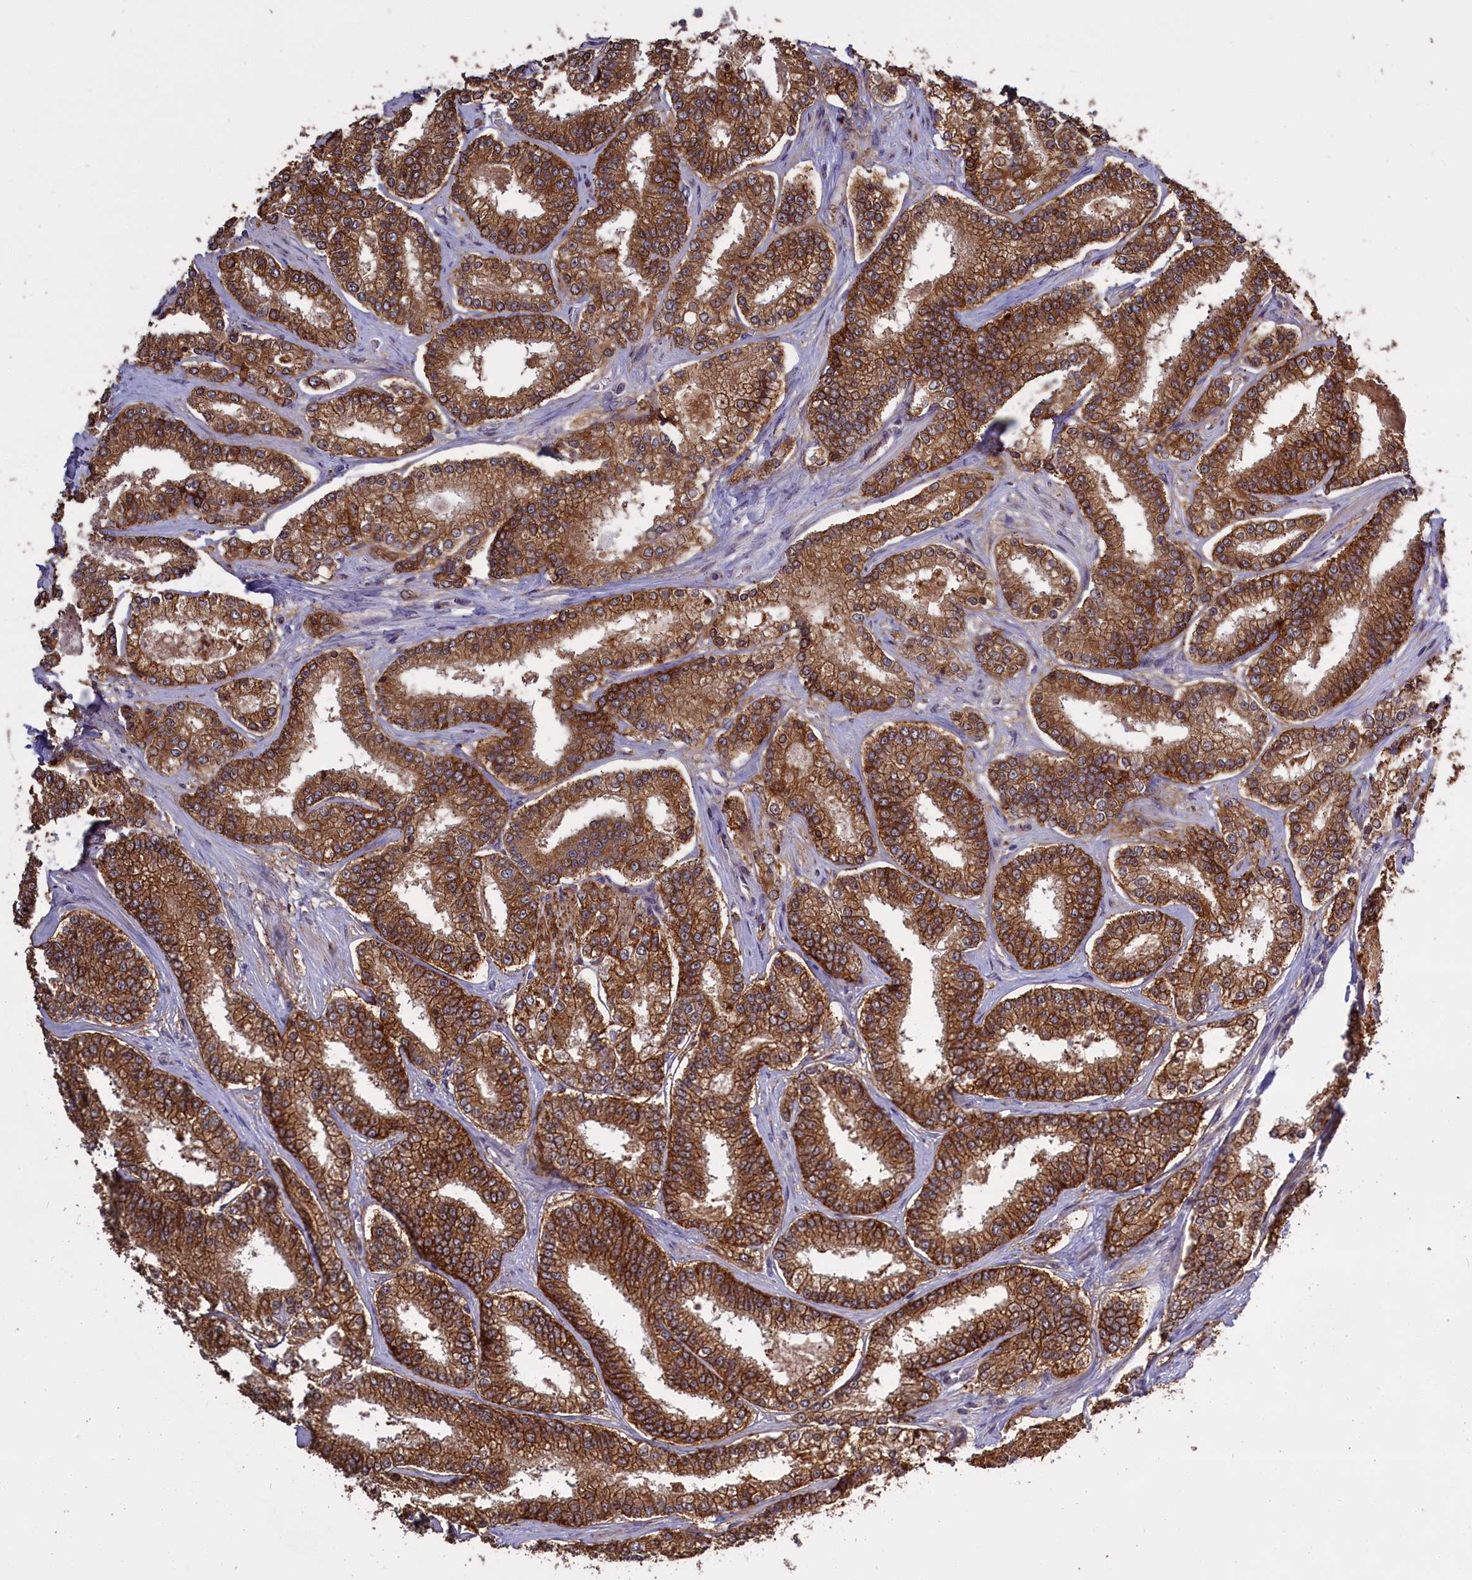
{"staining": {"intensity": "moderate", "quantity": ">75%", "location": "cytoplasmic/membranous"}, "tissue": "prostate cancer", "cell_type": "Tumor cells", "image_type": "cancer", "snomed": [{"axis": "morphology", "description": "Normal tissue, NOS"}, {"axis": "morphology", "description": "Adenocarcinoma, High grade"}, {"axis": "topography", "description": "Prostate"}], "caption": "The image displays a brown stain indicating the presence of a protein in the cytoplasmic/membranous of tumor cells in prostate cancer.", "gene": "DENND1B", "patient": {"sex": "male", "age": 83}}